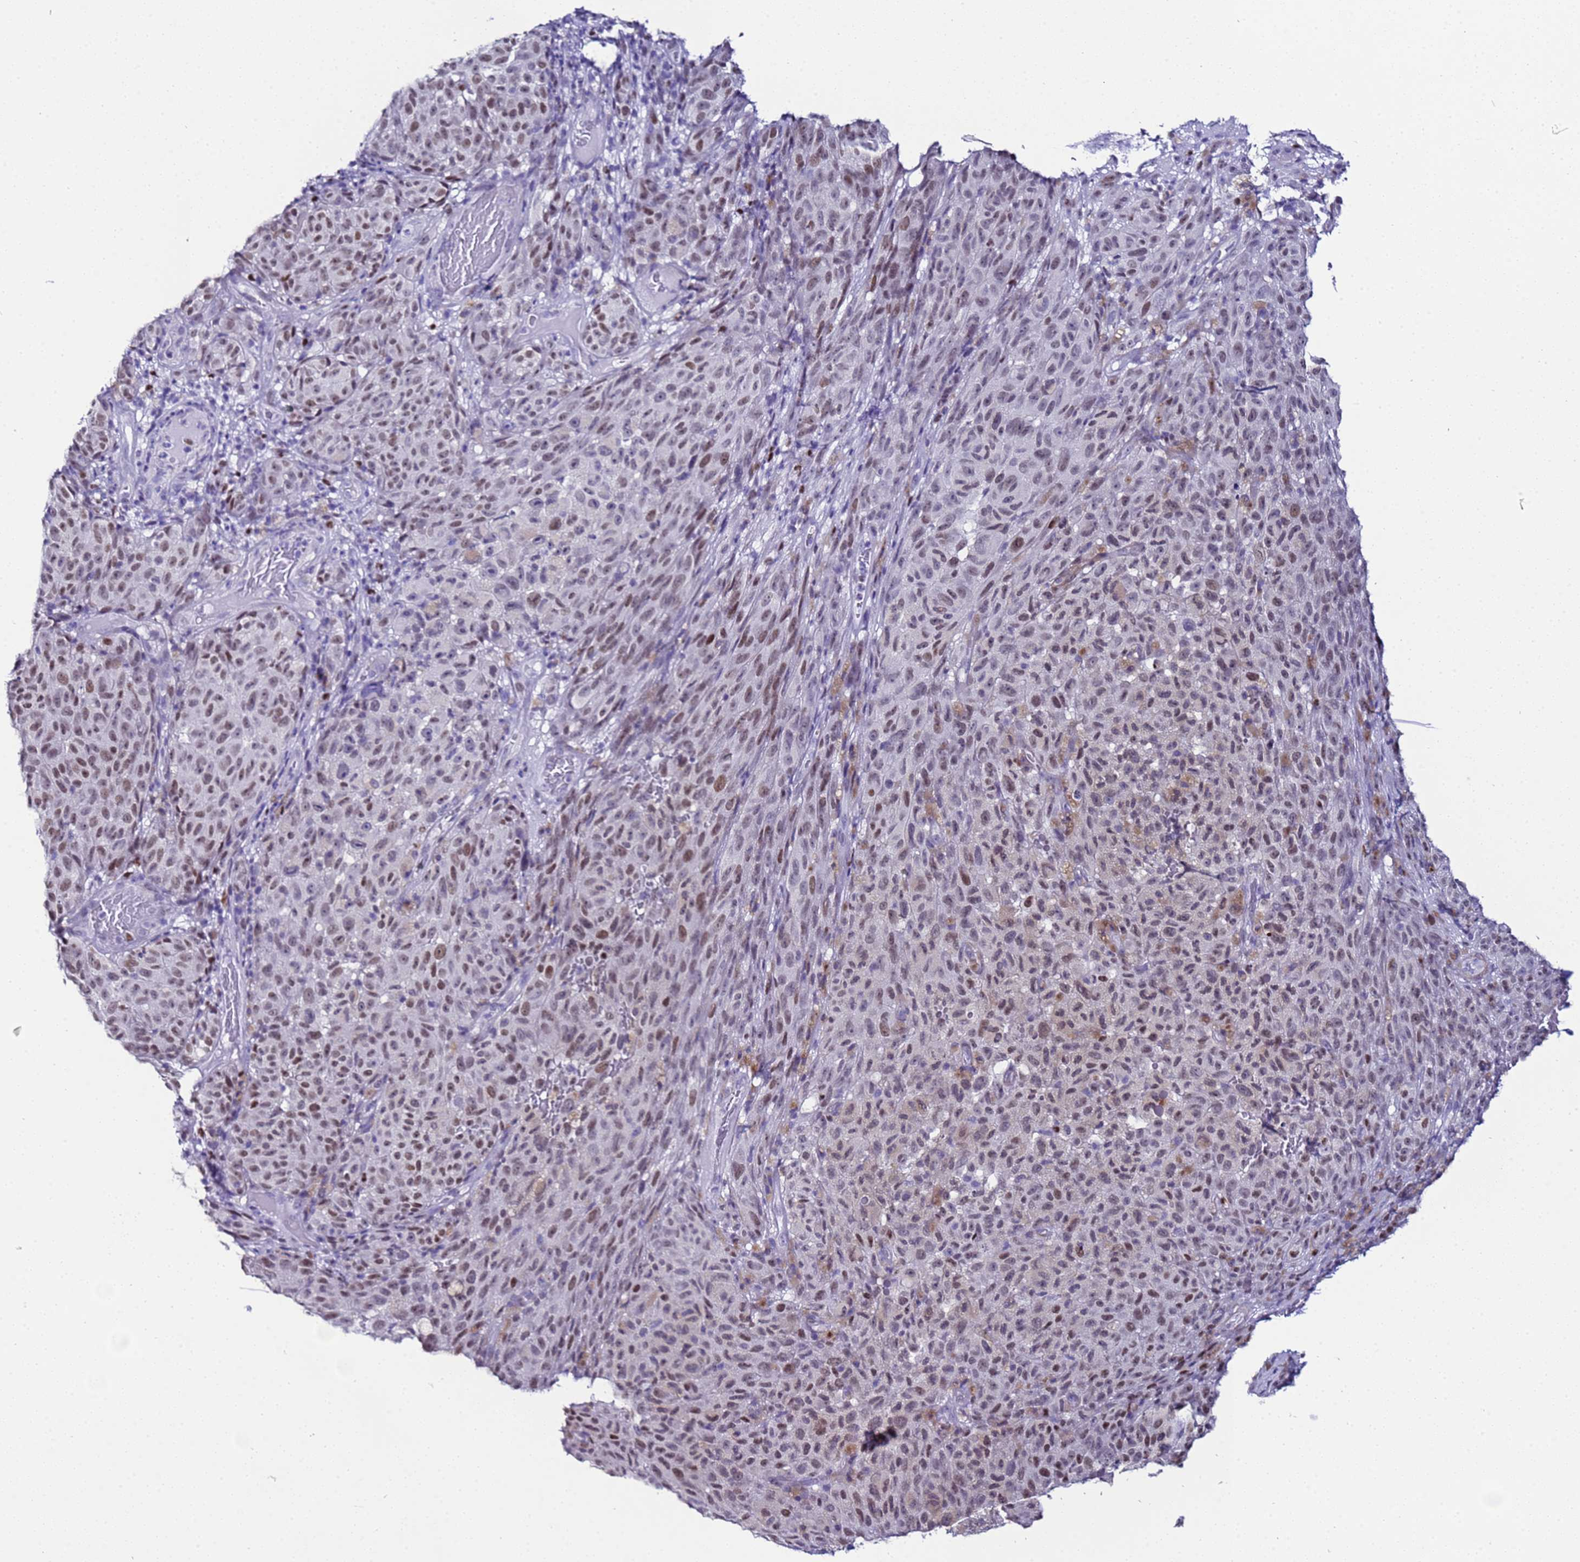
{"staining": {"intensity": "moderate", "quantity": ">75%", "location": "nuclear"}, "tissue": "melanoma", "cell_type": "Tumor cells", "image_type": "cancer", "snomed": [{"axis": "morphology", "description": "Malignant melanoma, NOS"}, {"axis": "topography", "description": "Skin"}], "caption": "Protein staining by IHC exhibits moderate nuclear positivity in about >75% of tumor cells in malignant melanoma.", "gene": "BCL7A", "patient": {"sex": "female", "age": 82}}